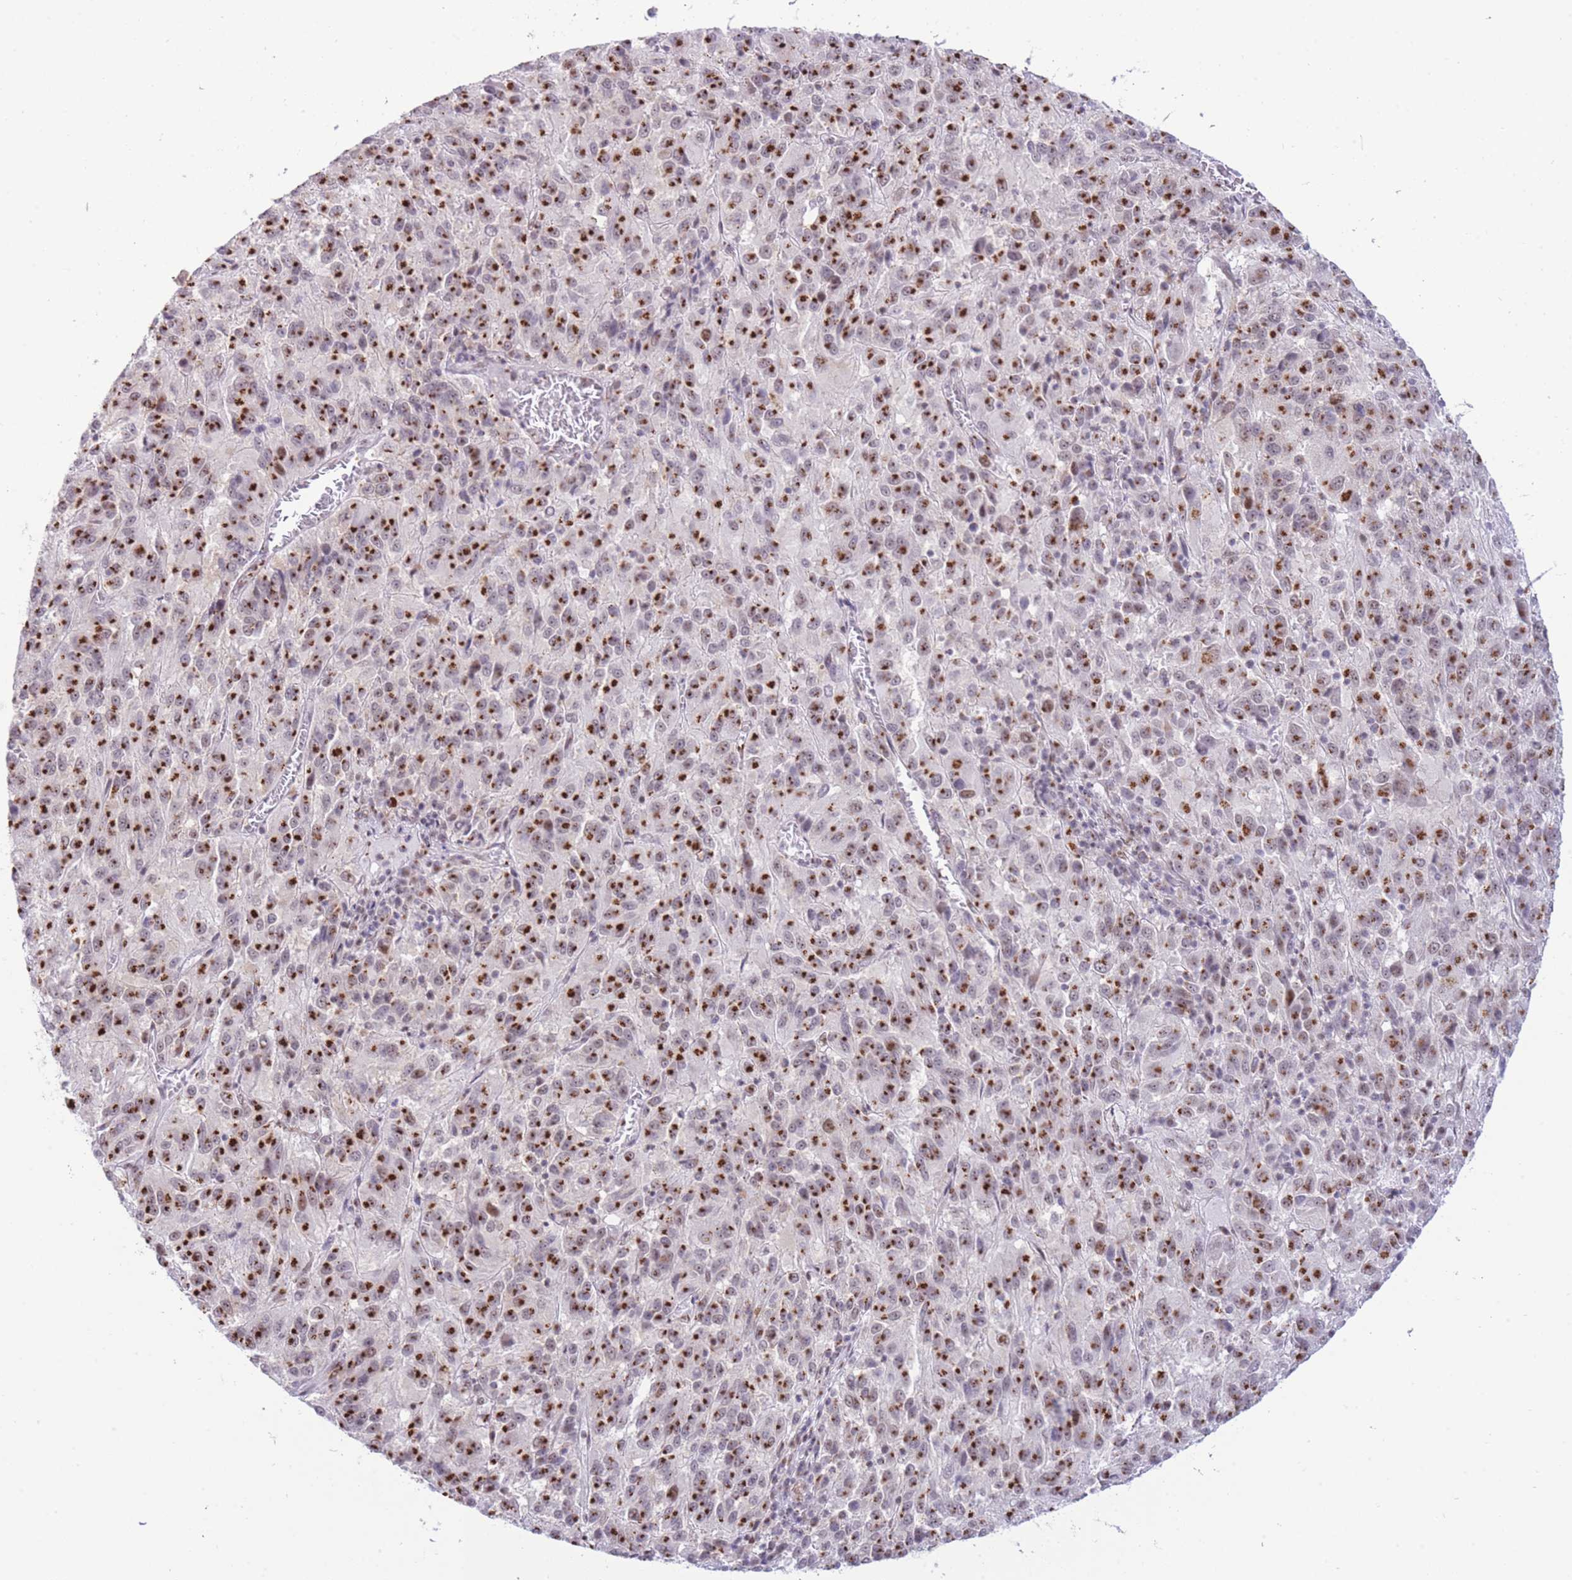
{"staining": {"intensity": "strong", "quantity": ">75%", "location": "cytoplasmic/membranous"}, "tissue": "melanoma", "cell_type": "Tumor cells", "image_type": "cancer", "snomed": [{"axis": "morphology", "description": "Malignant melanoma, Metastatic site"}, {"axis": "topography", "description": "Lung"}], "caption": "A brown stain shows strong cytoplasmic/membranous staining of a protein in human malignant melanoma (metastatic site) tumor cells.", "gene": "INO80C", "patient": {"sex": "male", "age": 64}}